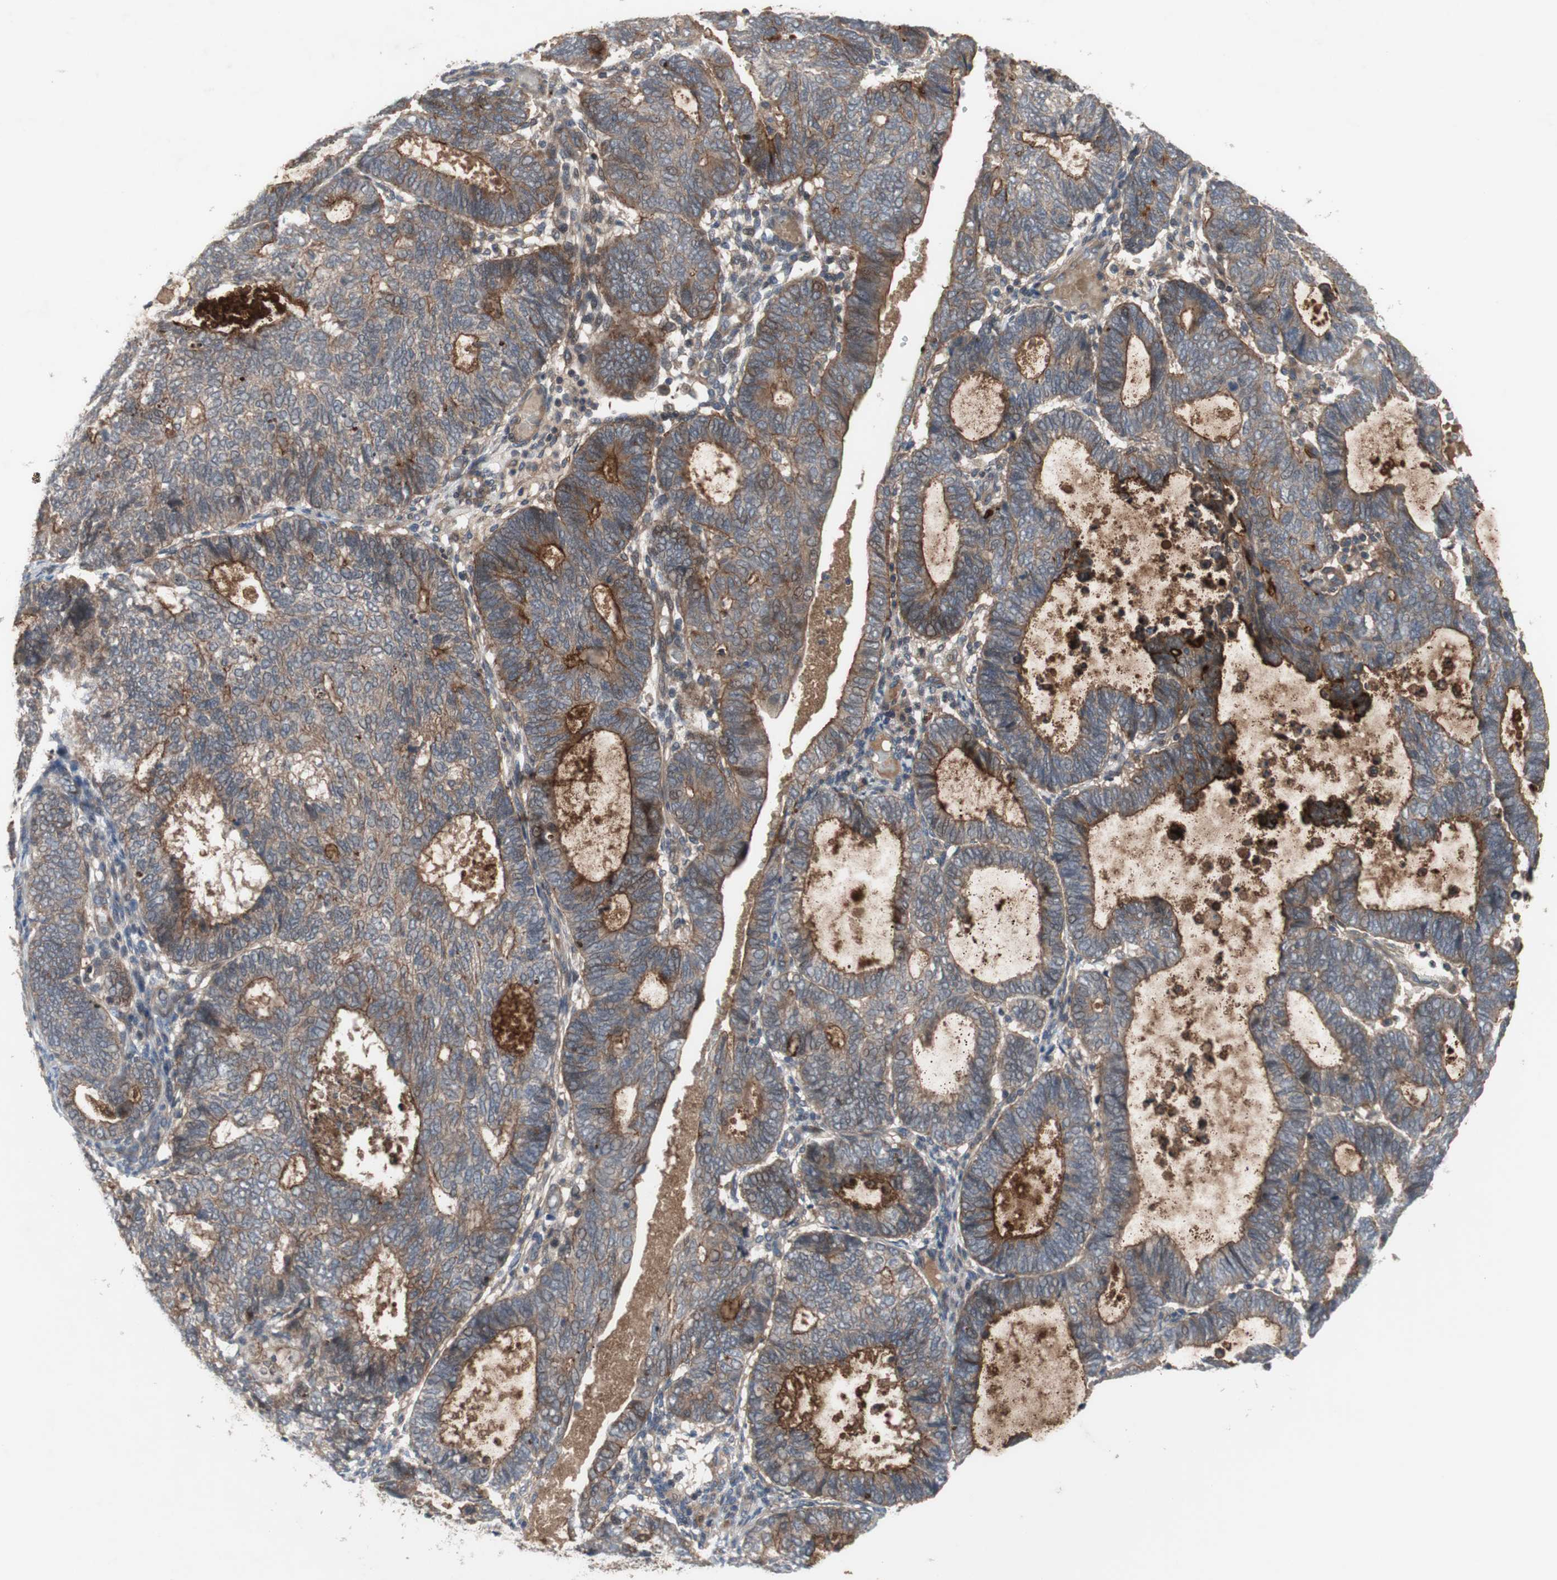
{"staining": {"intensity": "weak", "quantity": ">75%", "location": "cytoplasmic/membranous"}, "tissue": "endometrial cancer", "cell_type": "Tumor cells", "image_type": "cancer", "snomed": [{"axis": "morphology", "description": "Adenocarcinoma, NOS"}, {"axis": "topography", "description": "Uterus"}], "caption": "This is an image of immunohistochemistry staining of adenocarcinoma (endometrial), which shows weak positivity in the cytoplasmic/membranous of tumor cells.", "gene": "OAZ1", "patient": {"sex": "female", "age": 60}}